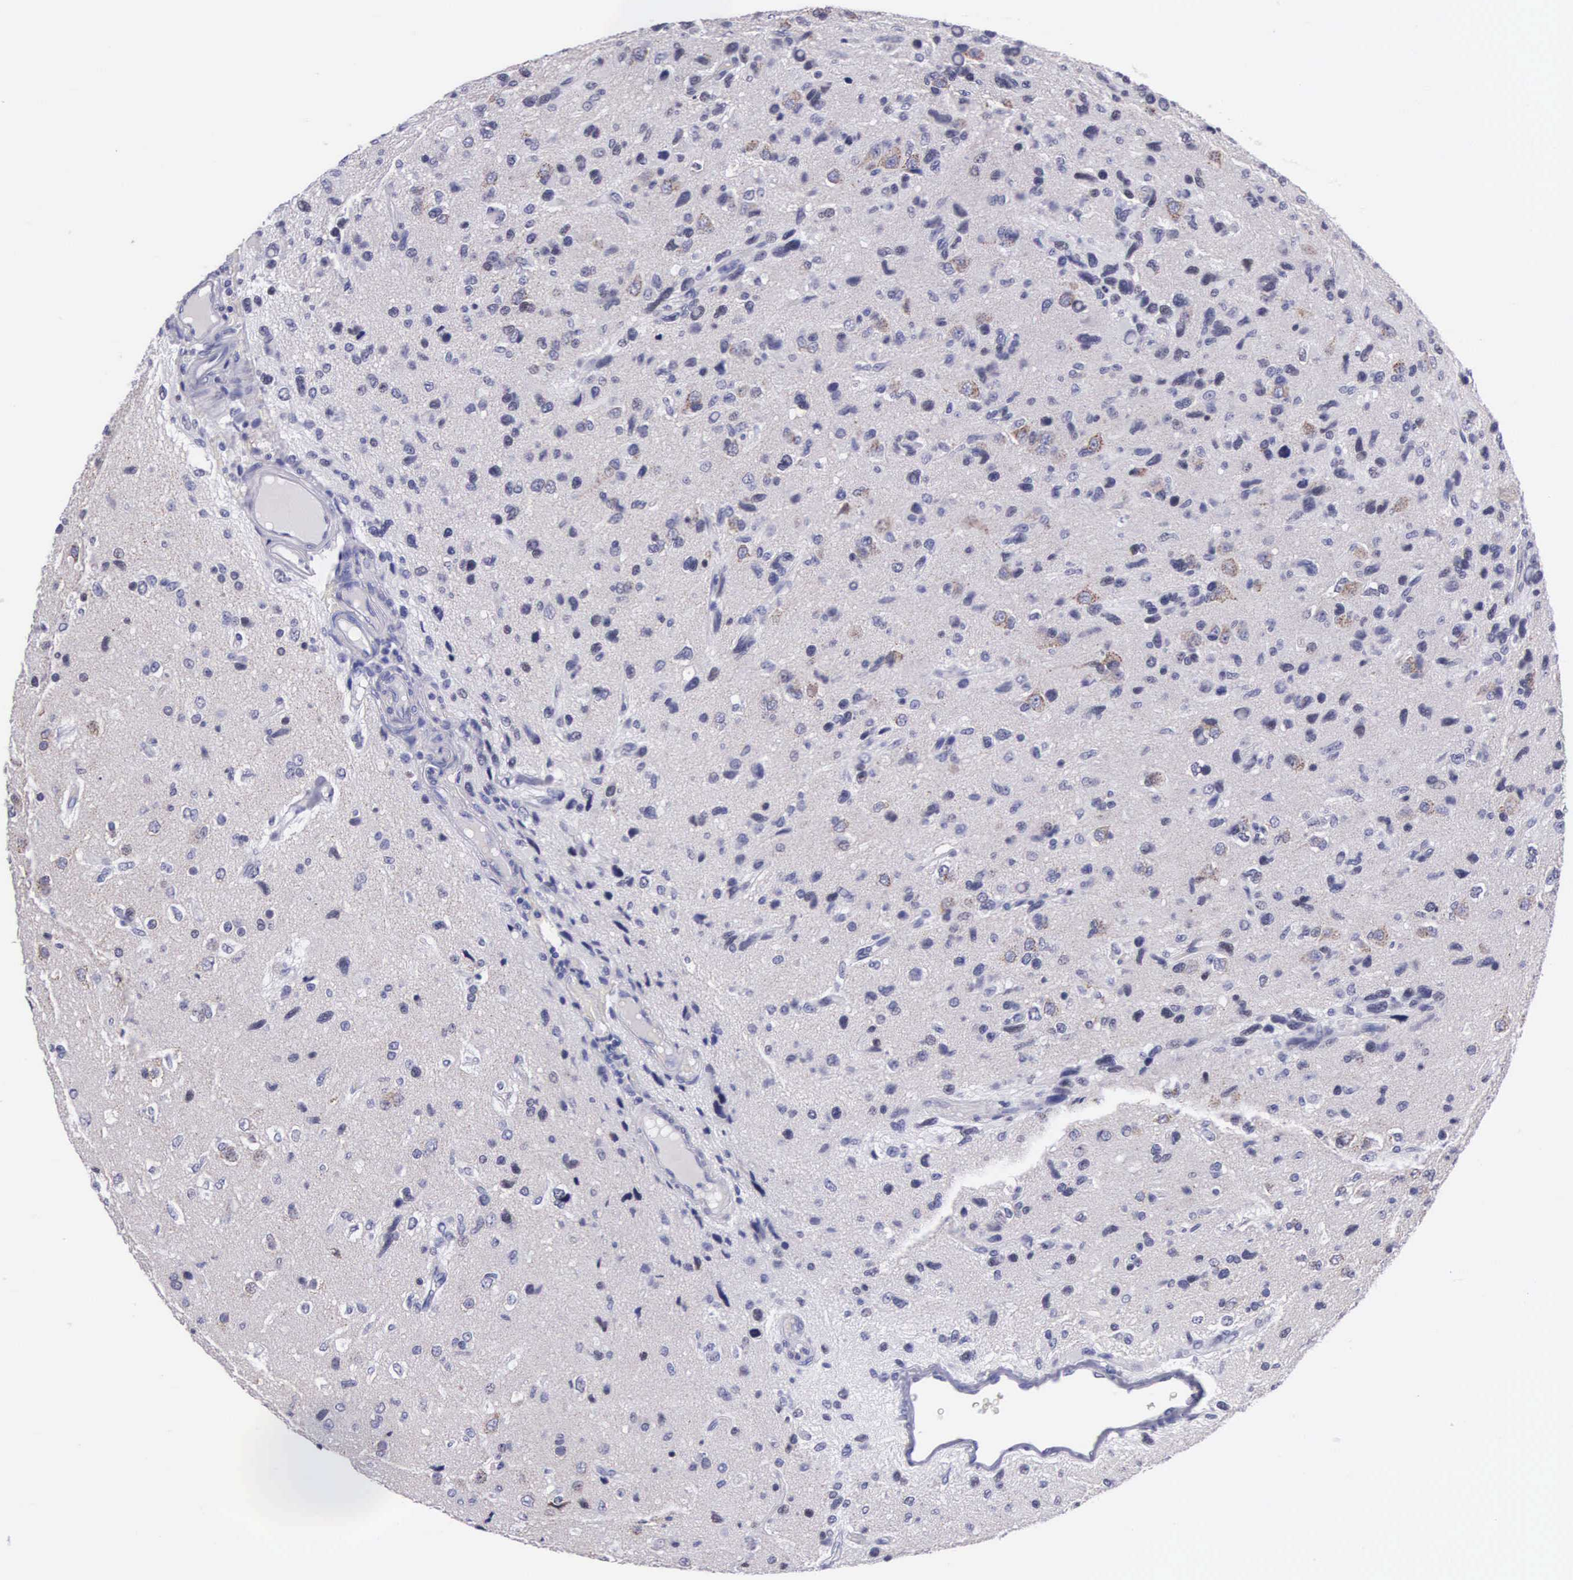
{"staining": {"intensity": "negative", "quantity": "none", "location": "none"}, "tissue": "glioma", "cell_type": "Tumor cells", "image_type": "cancer", "snomed": [{"axis": "morphology", "description": "Glioma, malignant, High grade"}, {"axis": "topography", "description": "Brain"}], "caption": "This is a histopathology image of IHC staining of malignant high-grade glioma, which shows no staining in tumor cells. (Brightfield microscopy of DAB (3,3'-diaminobenzidine) immunohistochemistry at high magnification).", "gene": "SOX11", "patient": {"sex": "male", "age": 77}}